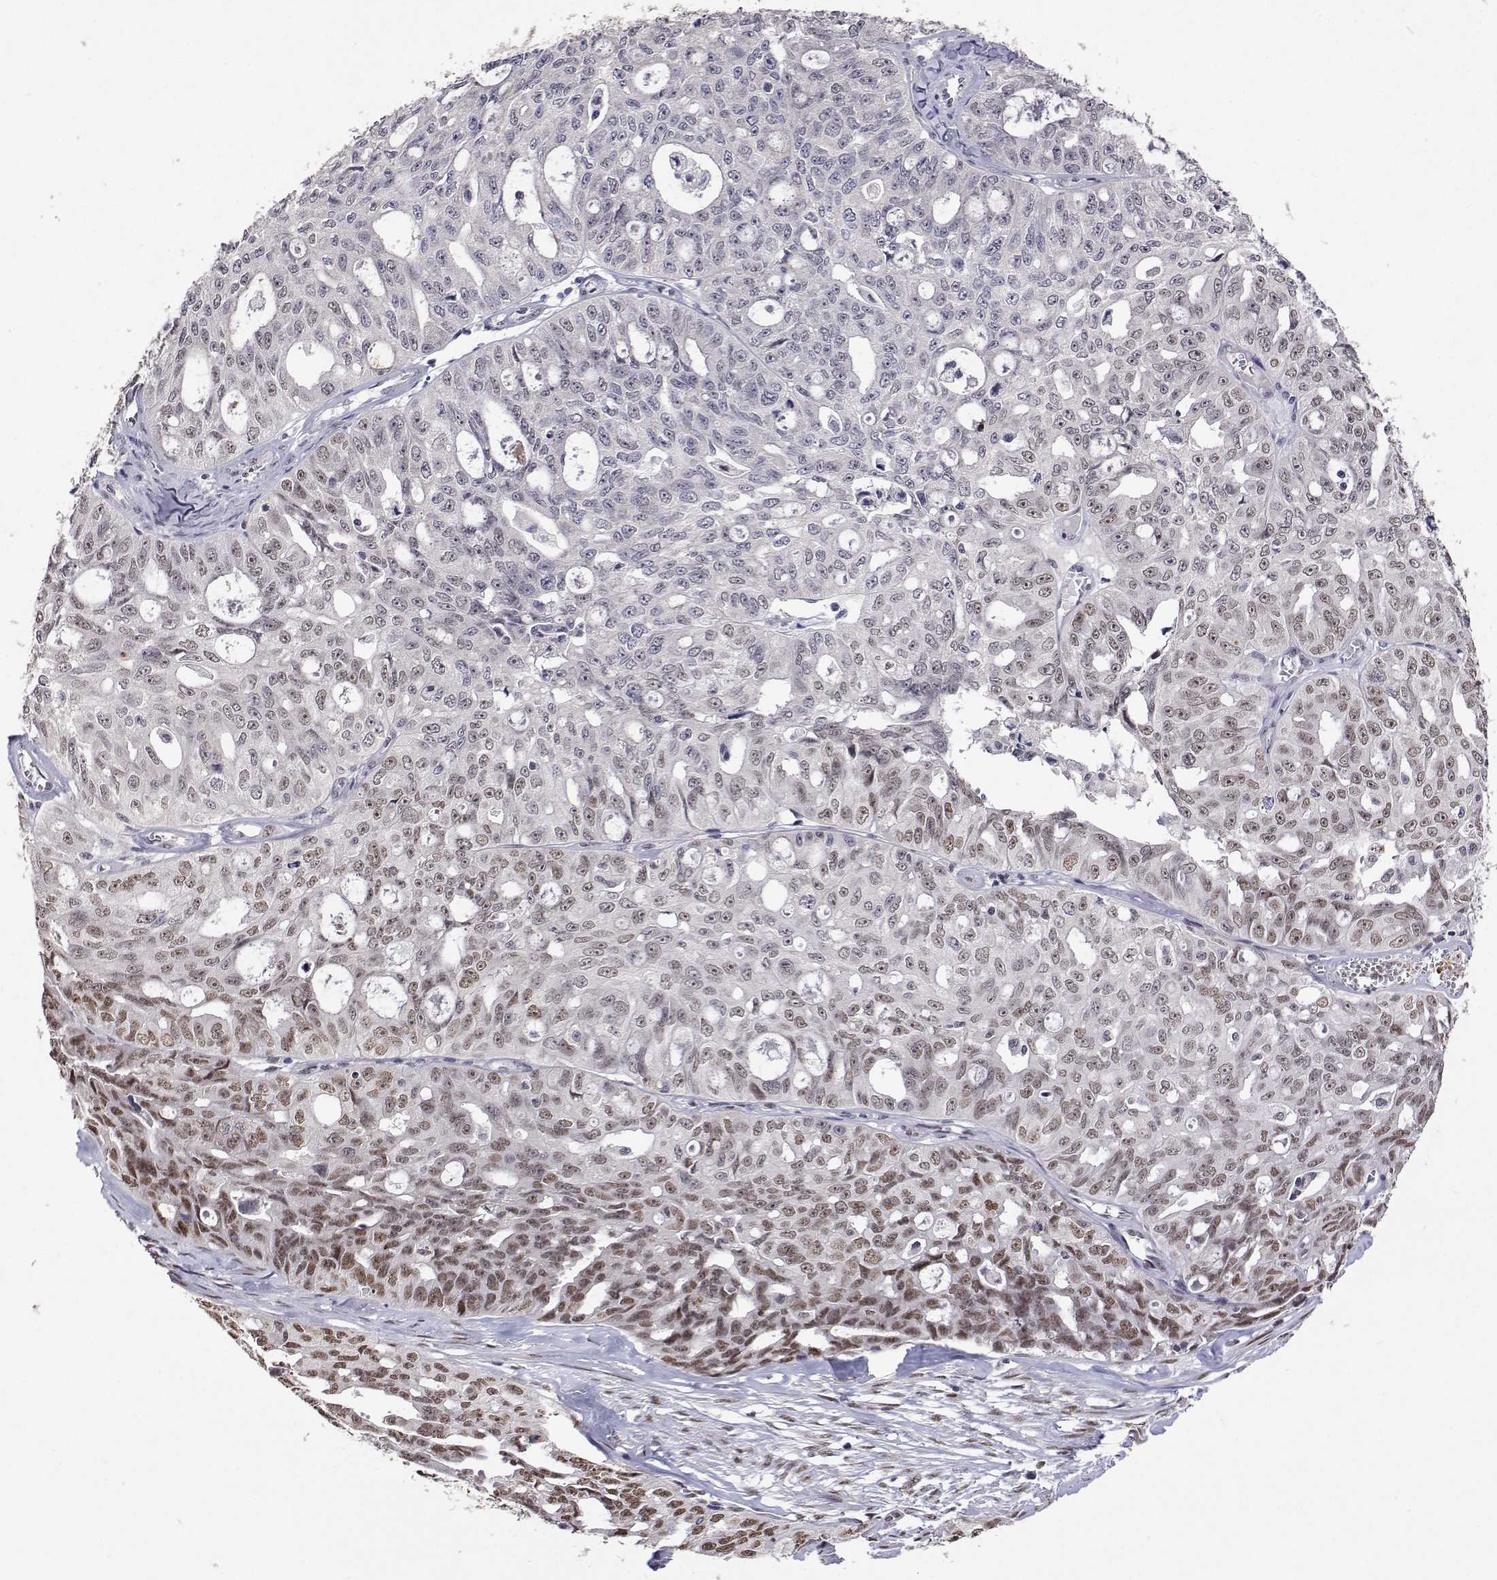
{"staining": {"intensity": "moderate", "quantity": "<25%", "location": "nuclear"}, "tissue": "ovarian cancer", "cell_type": "Tumor cells", "image_type": "cancer", "snomed": [{"axis": "morphology", "description": "Carcinoma, endometroid"}, {"axis": "topography", "description": "Ovary"}], "caption": "The micrograph exhibits staining of endometroid carcinoma (ovarian), revealing moderate nuclear protein positivity (brown color) within tumor cells.", "gene": "HNRNPA0", "patient": {"sex": "female", "age": 65}}